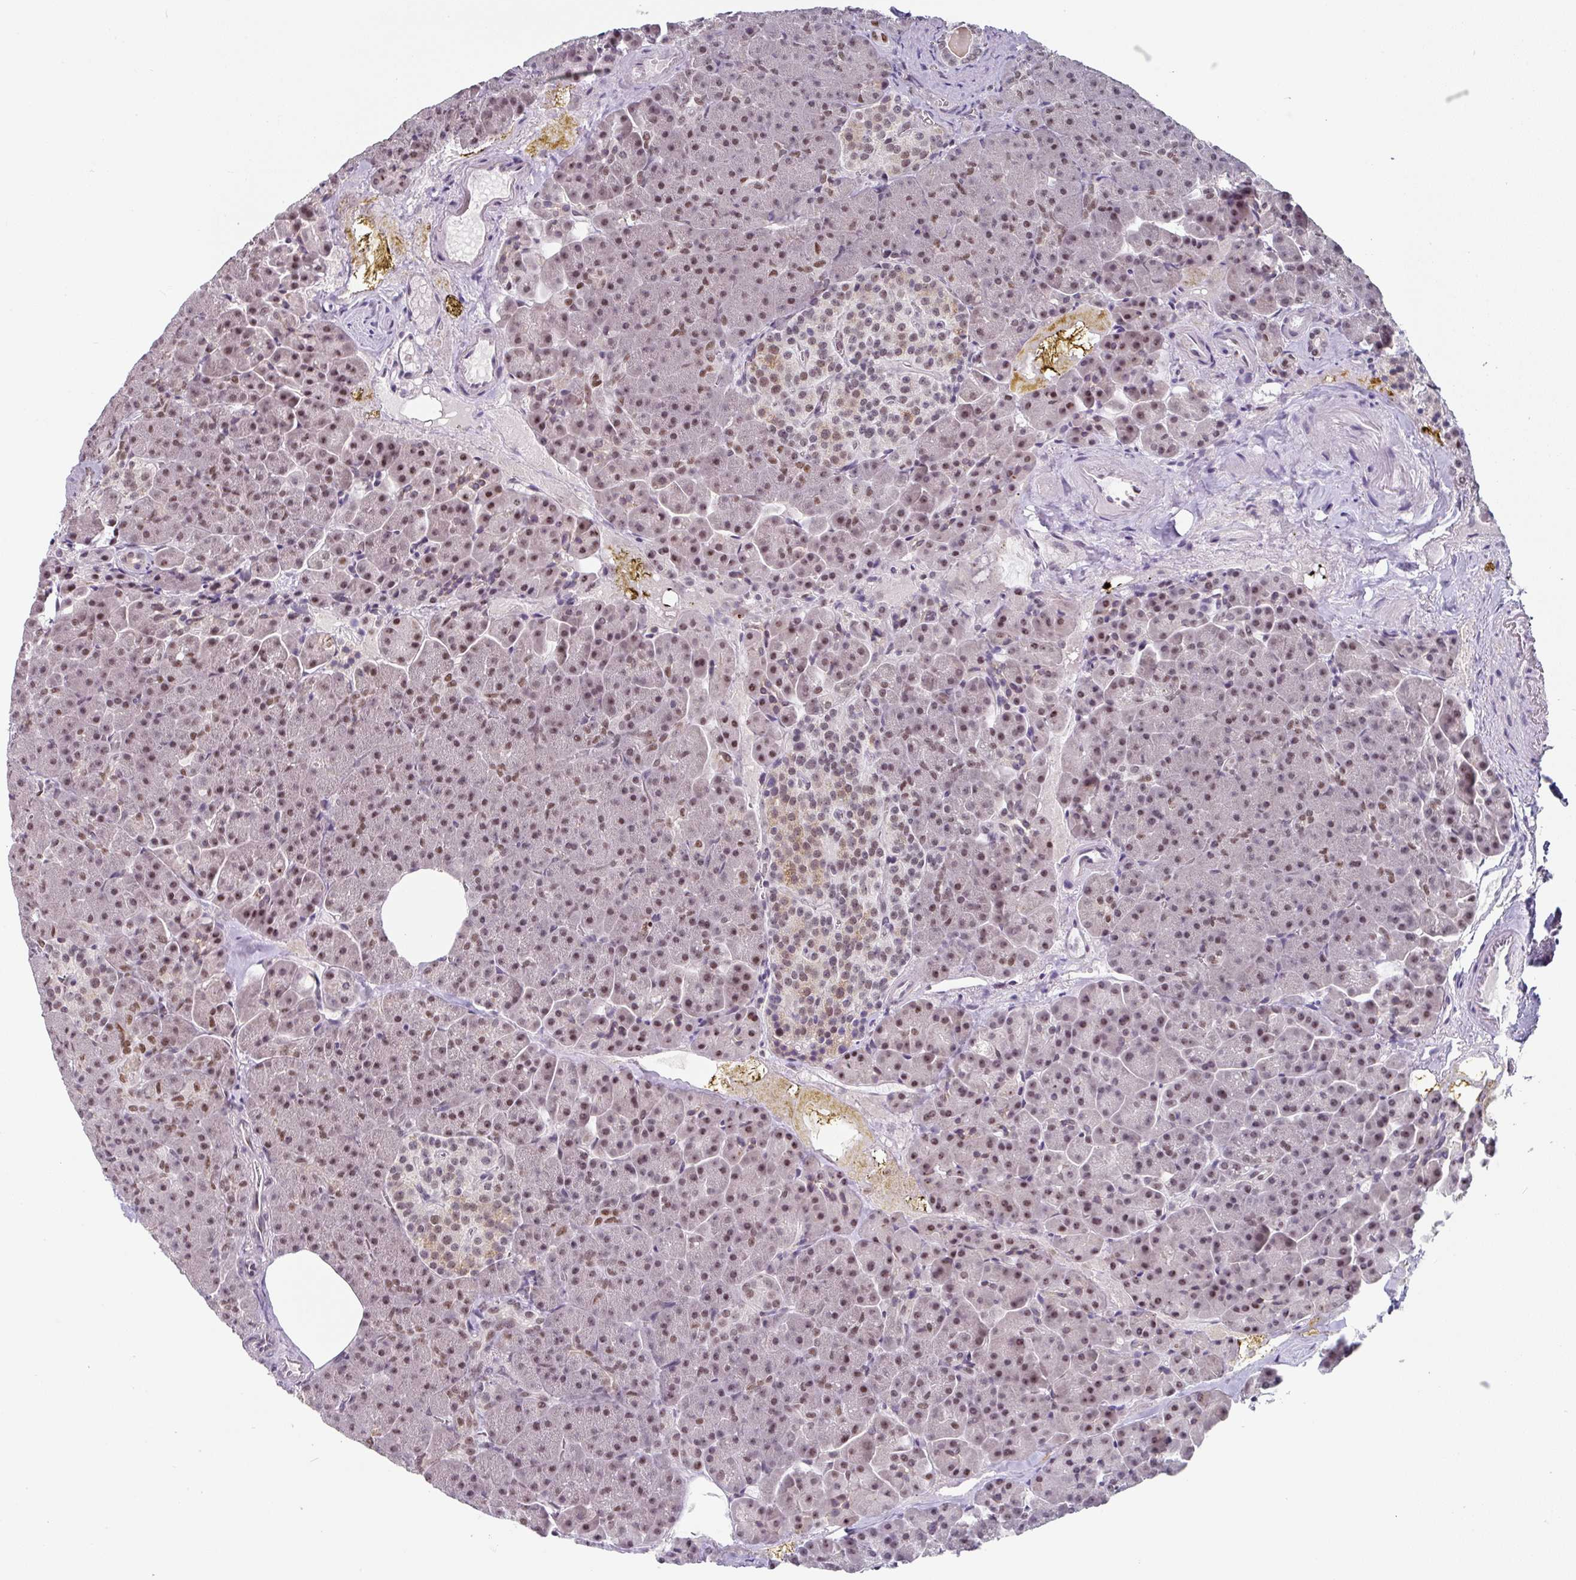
{"staining": {"intensity": "moderate", "quantity": ">75%", "location": "nuclear"}, "tissue": "pancreas", "cell_type": "Exocrine glandular cells", "image_type": "normal", "snomed": [{"axis": "morphology", "description": "Normal tissue, NOS"}, {"axis": "topography", "description": "Pancreas"}], "caption": "This histopathology image displays benign pancreas stained with IHC to label a protein in brown. The nuclear of exocrine glandular cells show moderate positivity for the protein. Nuclei are counter-stained blue.", "gene": "ENSG00000283782", "patient": {"sex": "female", "age": 74}}